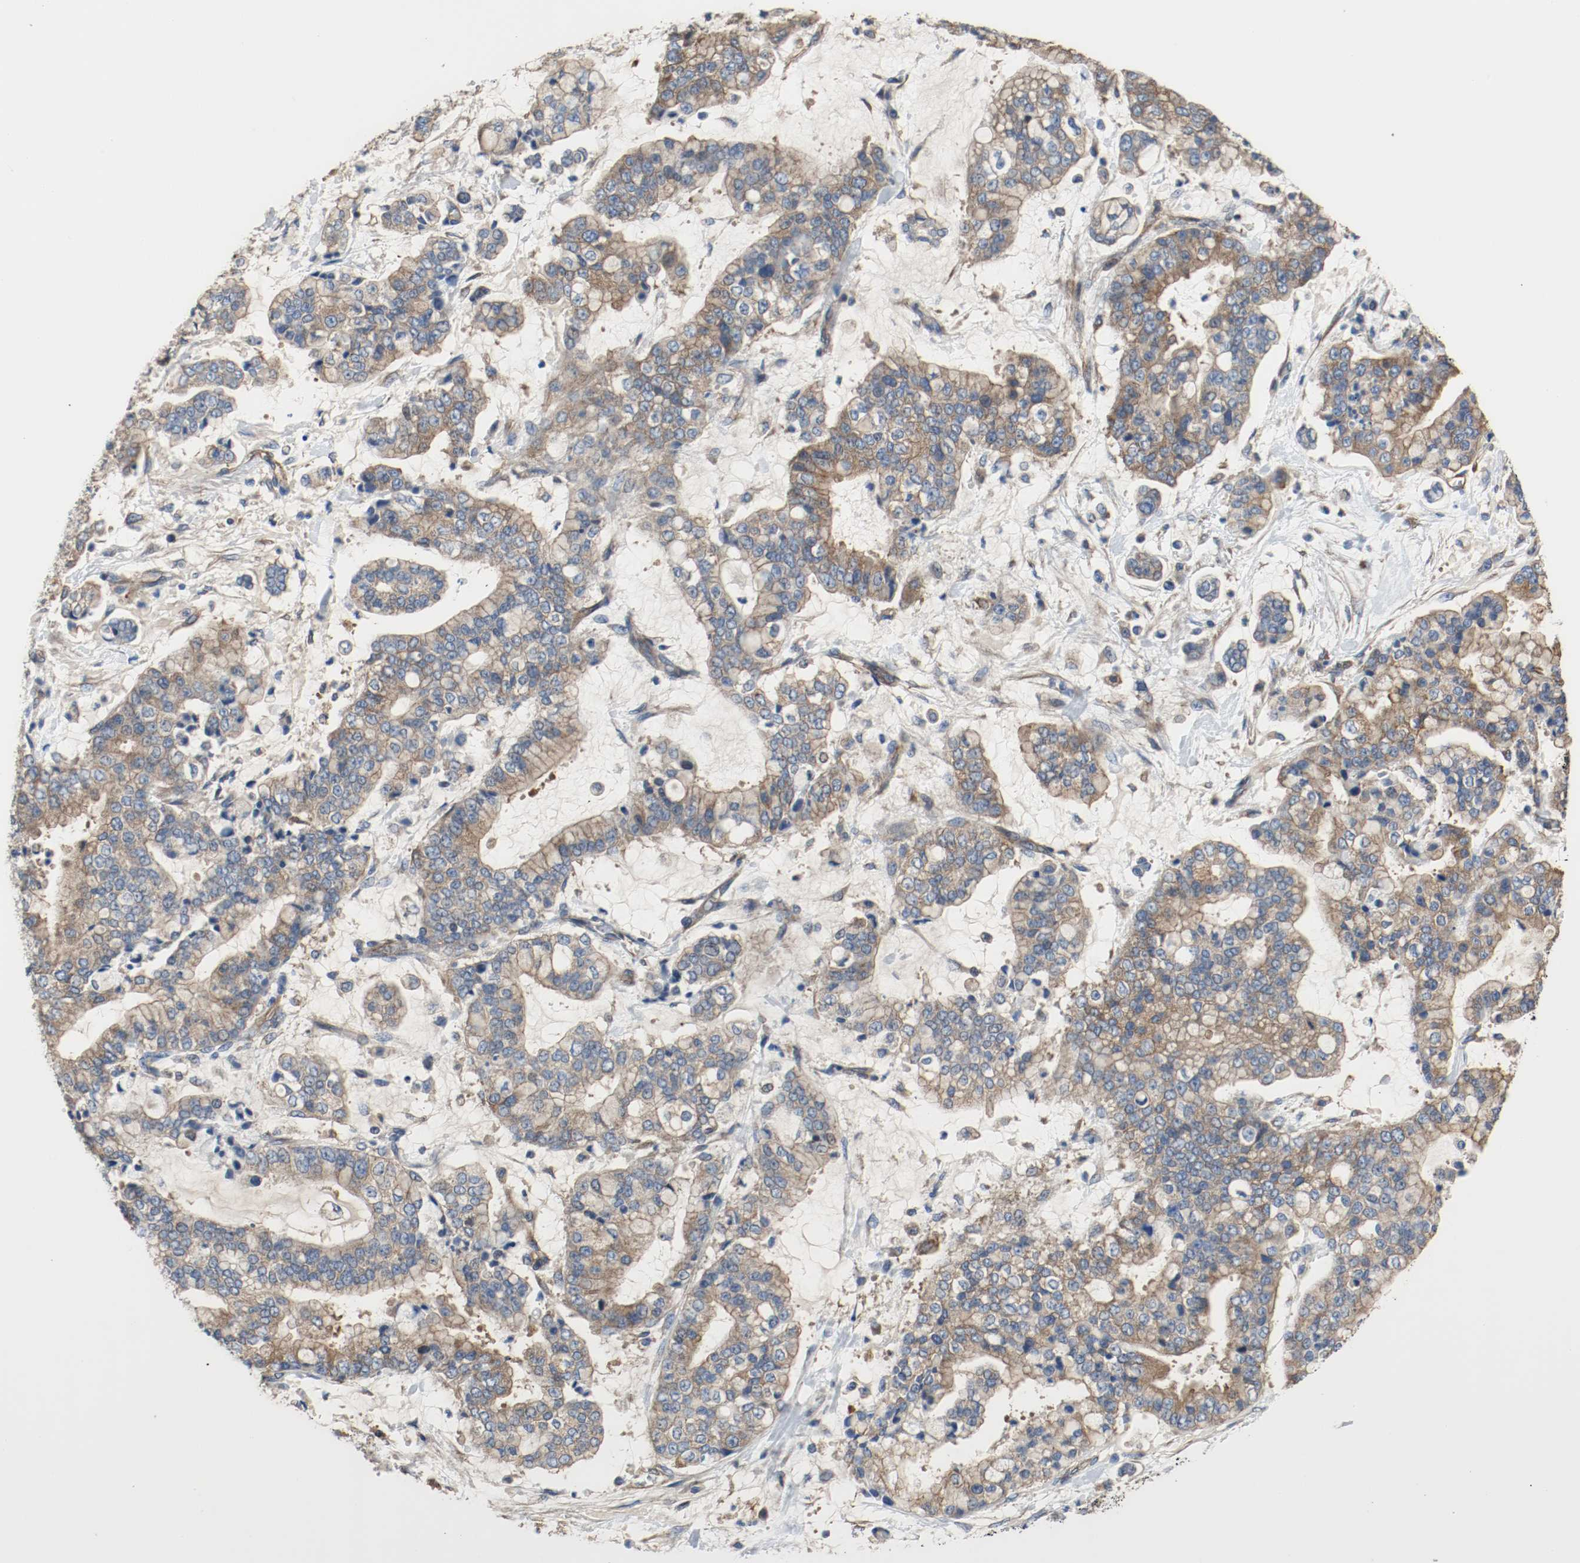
{"staining": {"intensity": "moderate", "quantity": ">75%", "location": "cytoplasmic/membranous"}, "tissue": "stomach cancer", "cell_type": "Tumor cells", "image_type": "cancer", "snomed": [{"axis": "morphology", "description": "Normal tissue, NOS"}, {"axis": "morphology", "description": "Adenocarcinoma, NOS"}, {"axis": "topography", "description": "Stomach, upper"}, {"axis": "topography", "description": "Stomach"}], "caption": "Tumor cells demonstrate medium levels of moderate cytoplasmic/membranous positivity in approximately >75% of cells in human stomach adenocarcinoma.", "gene": "TUBA3D", "patient": {"sex": "male", "age": 76}}